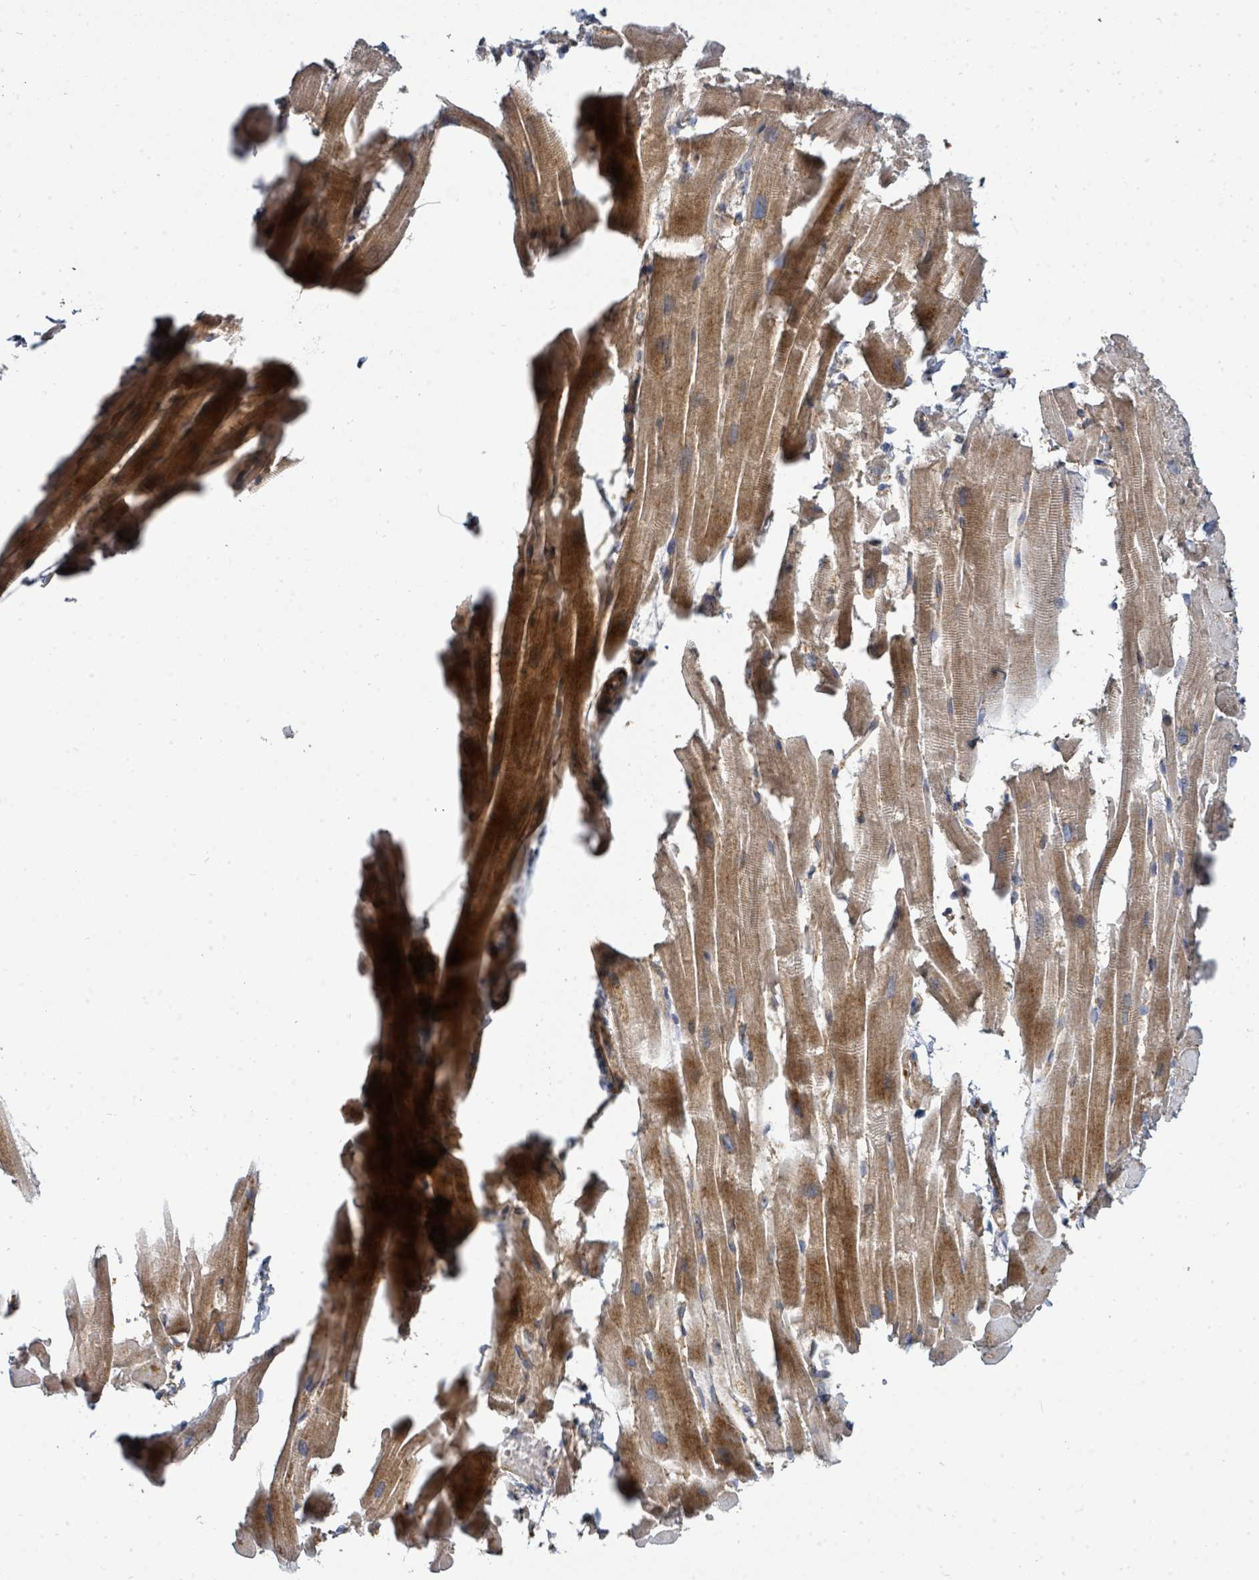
{"staining": {"intensity": "moderate", "quantity": ">75%", "location": "cytoplasmic/membranous"}, "tissue": "heart muscle", "cell_type": "Cardiomyocytes", "image_type": "normal", "snomed": [{"axis": "morphology", "description": "Normal tissue, NOS"}, {"axis": "topography", "description": "Heart"}], "caption": "About >75% of cardiomyocytes in unremarkable heart muscle show moderate cytoplasmic/membranous protein staining as visualized by brown immunohistochemical staining.", "gene": "IFIT1", "patient": {"sex": "male", "age": 37}}